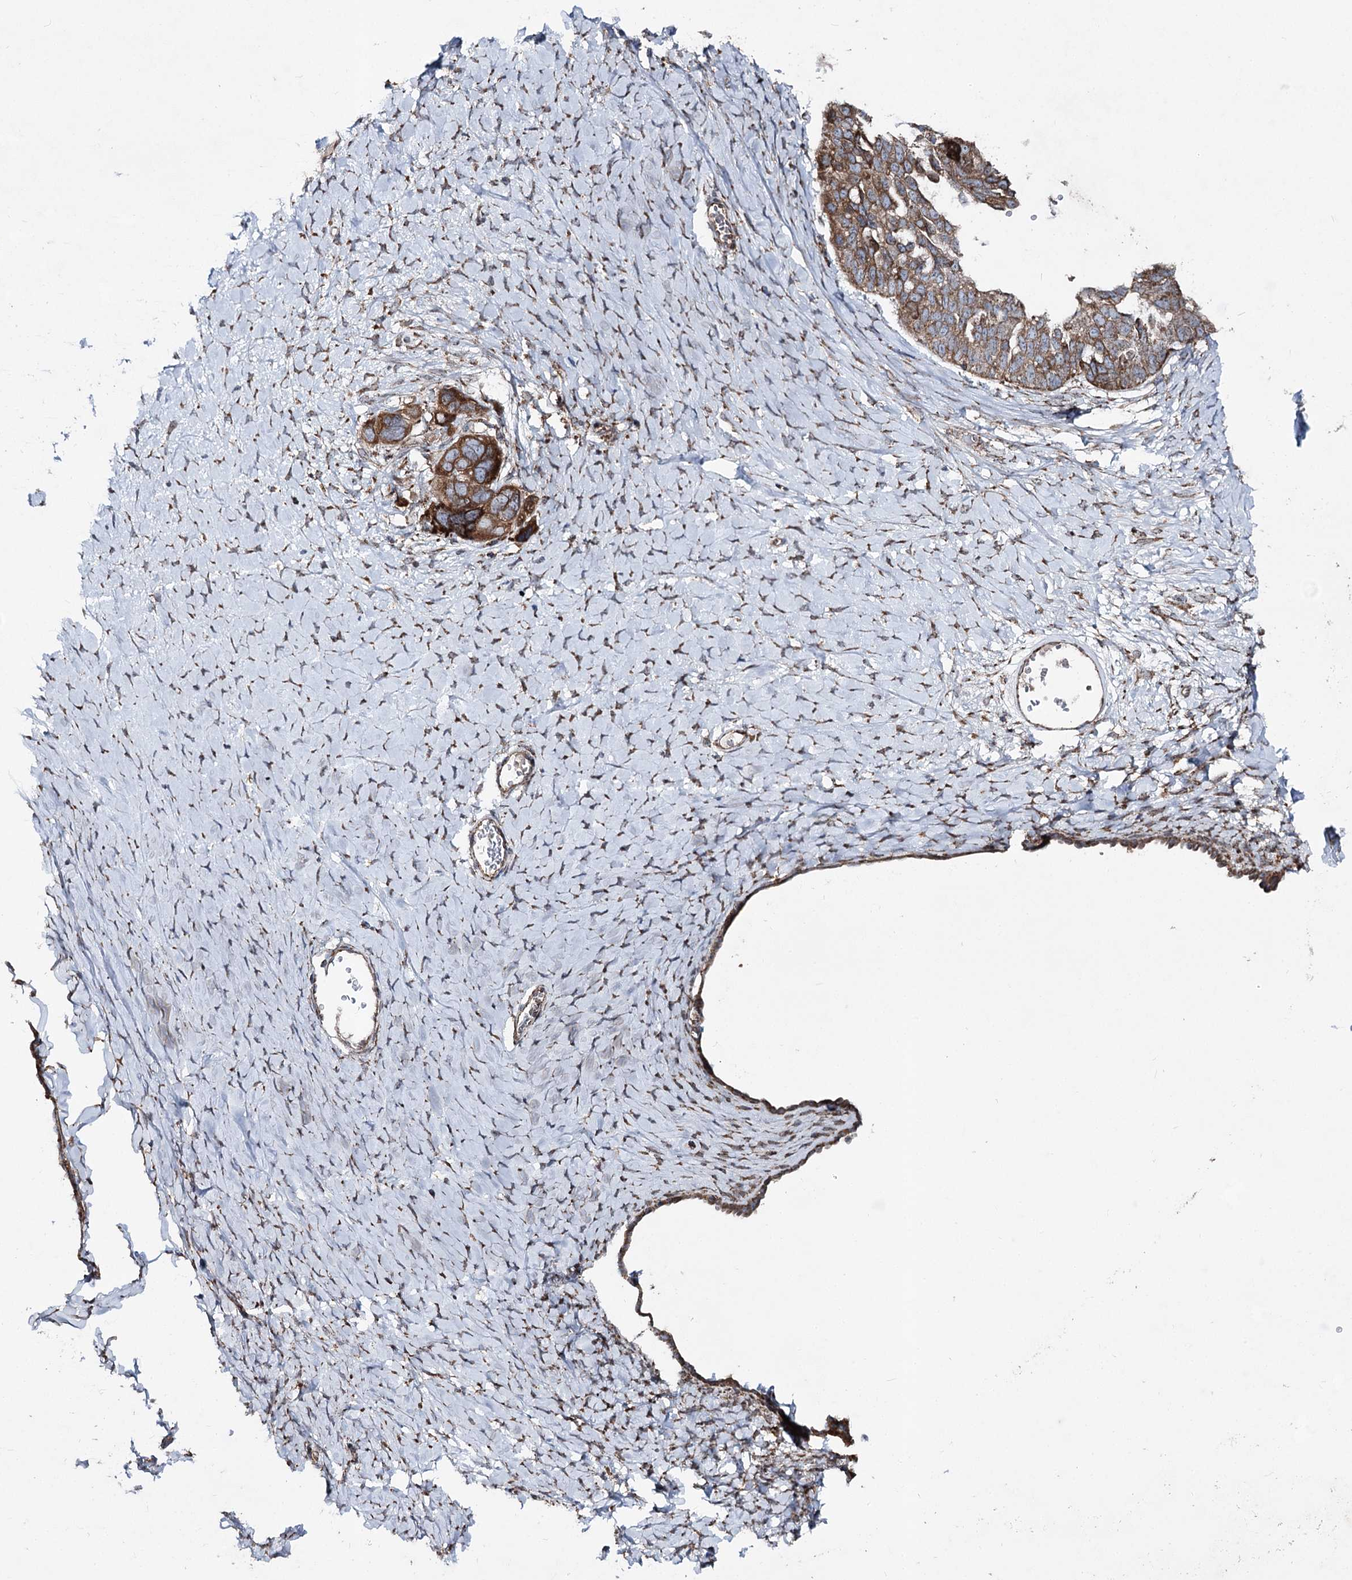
{"staining": {"intensity": "moderate", "quantity": ">75%", "location": "cytoplasmic/membranous"}, "tissue": "ovarian cancer", "cell_type": "Tumor cells", "image_type": "cancer", "snomed": [{"axis": "morphology", "description": "Cystadenocarcinoma, serous, NOS"}, {"axis": "topography", "description": "Ovary"}], "caption": "A micrograph of ovarian cancer (serous cystadenocarcinoma) stained for a protein demonstrates moderate cytoplasmic/membranous brown staining in tumor cells.", "gene": "MSANTD2", "patient": {"sex": "female", "age": 79}}